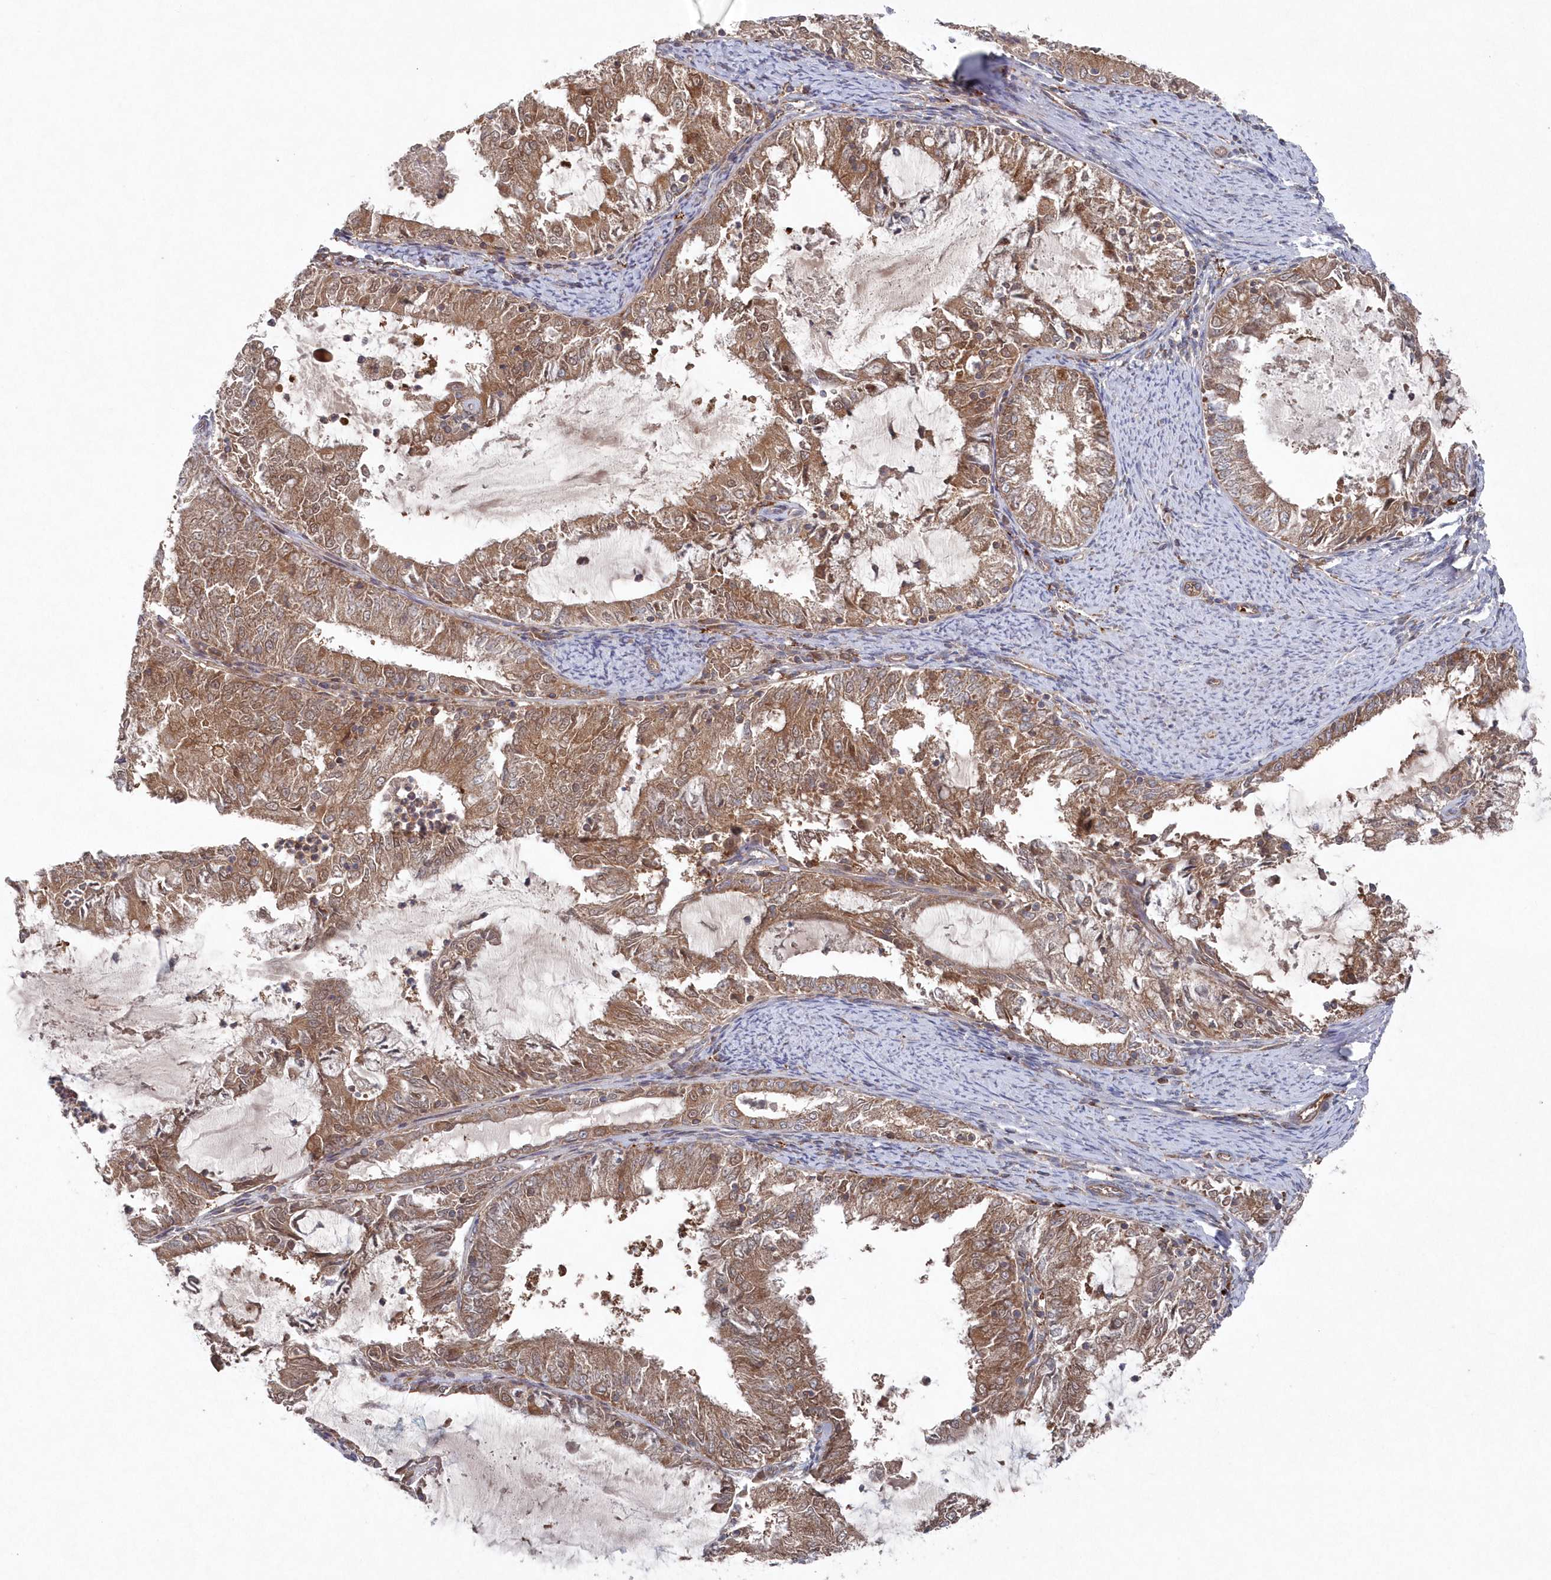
{"staining": {"intensity": "moderate", "quantity": ">75%", "location": "cytoplasmic/membranous"}, "tissue": "endometrial cancer", "cell_type": "Tumor cells", "image_type": "cancer", "snomed": [{"axis": "morphology", "description": "Adenocarcinoma, NOS"}, {"axis": "topography", "description": "Endometrium"}], "caption": "The histopathology image shows immunohistochemical staining of endometrial cancer. There is moderate cytoplasmic/membranous staining is seen in approximately >75% of tumor cells.", "gene": "ASNSD1", "patient": {"sex": "female", "age": 57}}